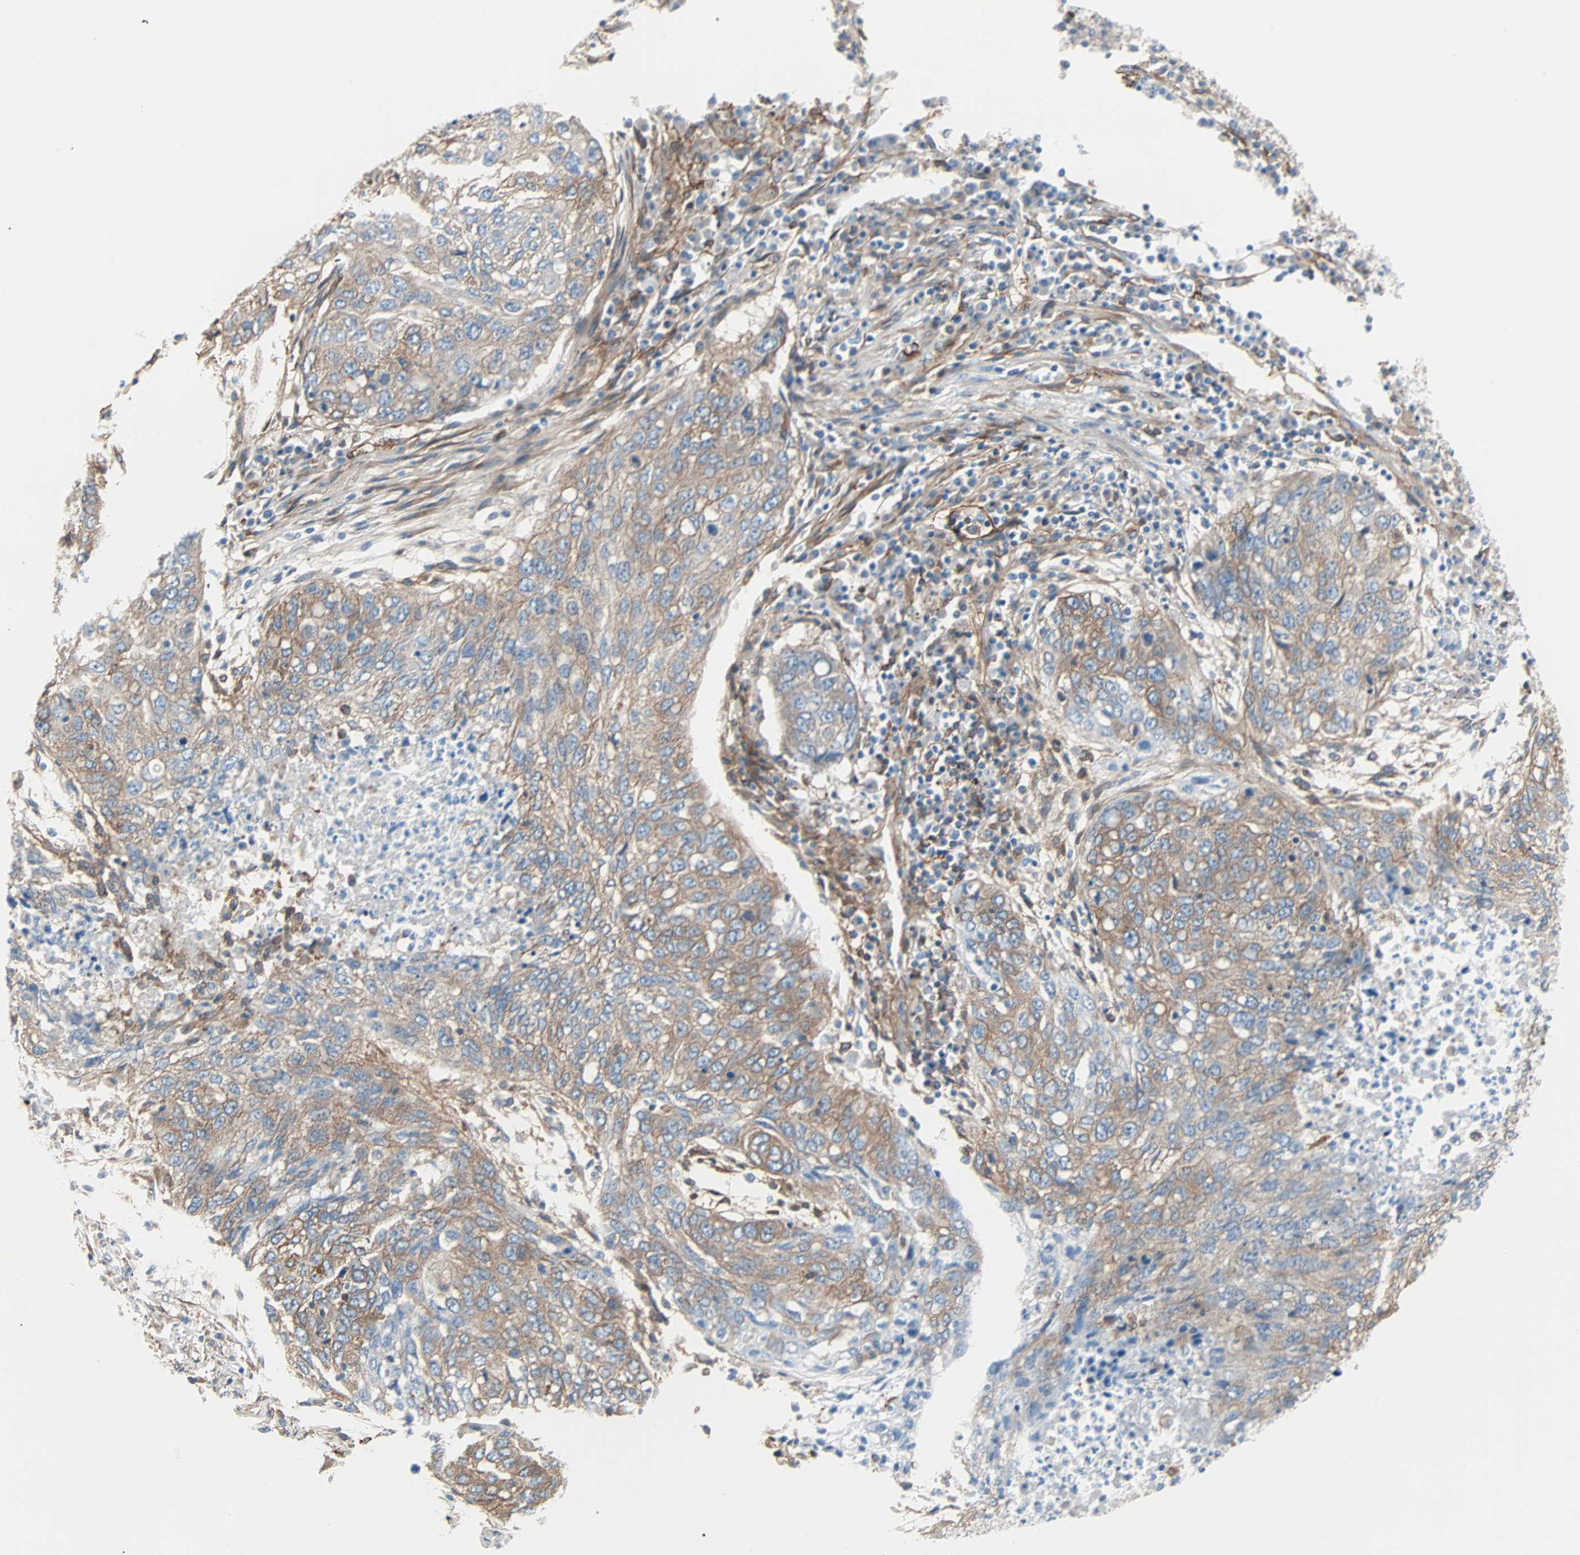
{"staining": {"intensity": "moderate", "quantity": ">75%", "location": "cytoplasmic/membranous"}, "tissue": "lung cancer", "cell_type": "Tumor cells", "image_type": "cancer", "snomed": [{"axis": "morphology", "description": "Squamous cell carcinoma, NOS"}, {"axis": "topography", "description": "Lung"}], "caption": "This histopathology image shows lung squamous cell carcinoma stained with immunohistochemistry to label a protein in brown. The cytoplasmic/membranous of tumor cells show moderate positivity for the protein. Nuclei are counter-stained blue.", "gene": "EPB41L2", "patient": {"sex": "female", "age": 63}}